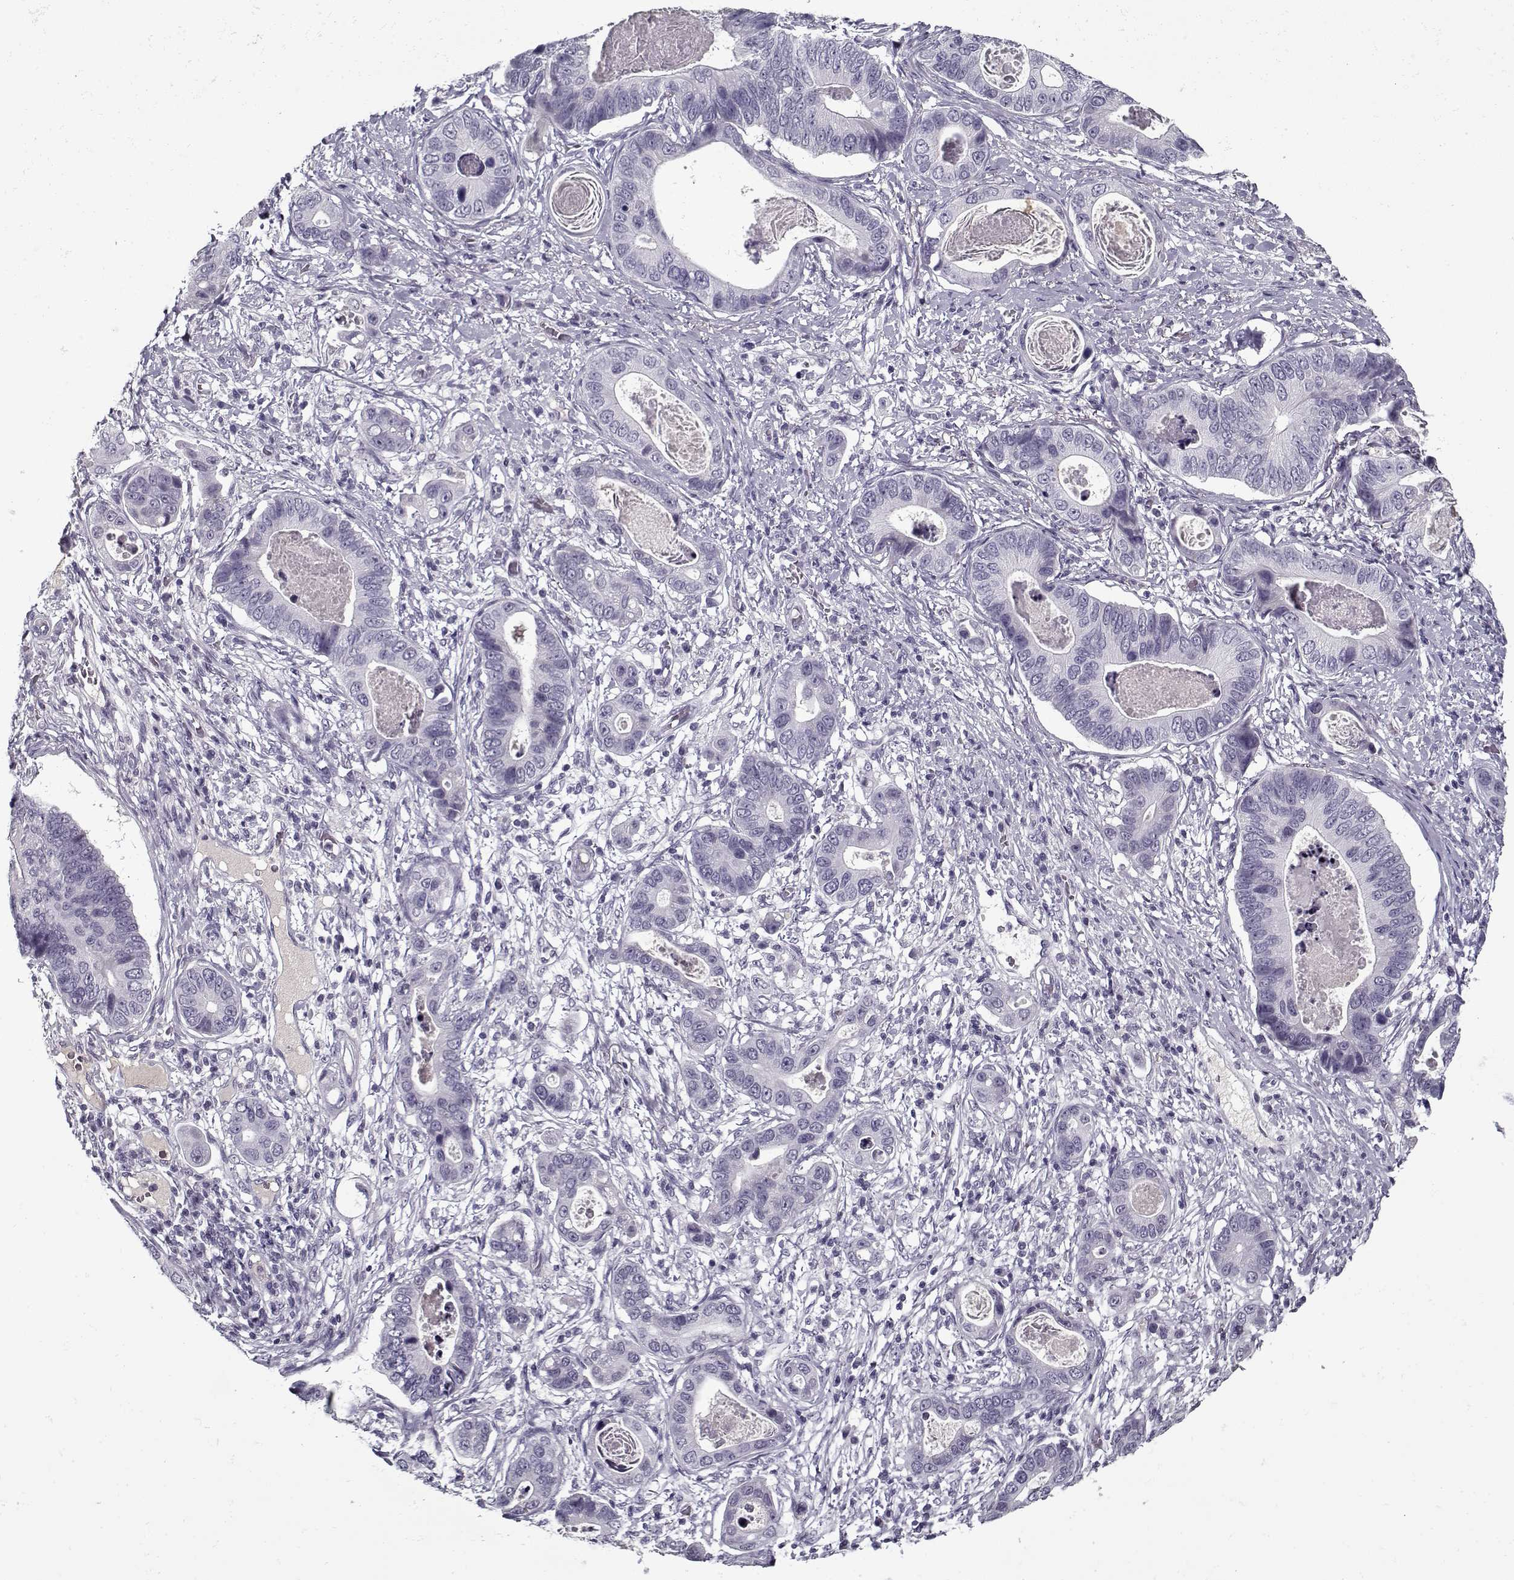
{"staining": {"intensity": "negative", "quantity": "none", "location": "none"}, "tissue": "stomach cancer", "cell_type": "Tumor cells", "image_type": "cancer", "snomed": [{"axis": "morphology", "description": "Adenocarcinoma, NOS"}, {"axis": "topography", "description": "Stomach"}], "caption": "IHC of adenocarcinoma (stomach) displays no positivity in tumor cells.", "gene": "SPACA9", "patient": {"sex": "male", "age": 84}}